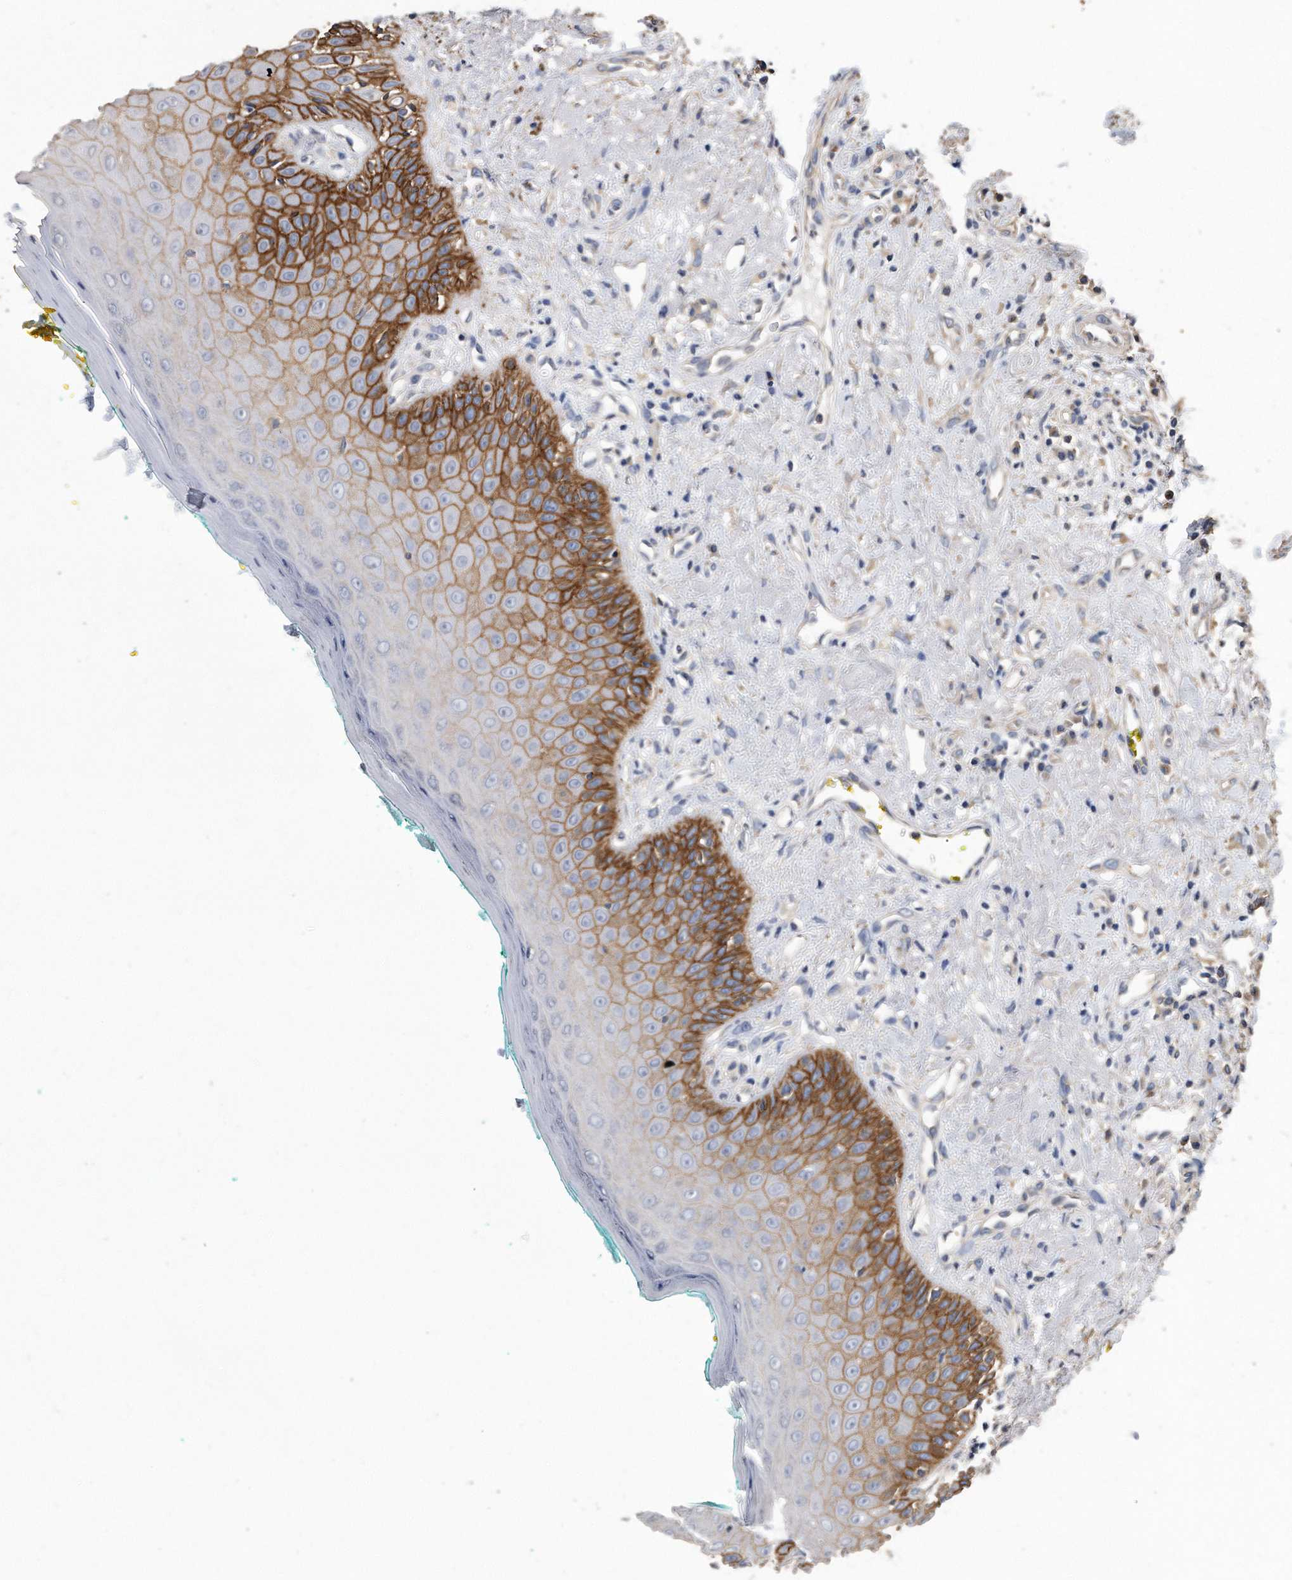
{"staining": {"intensity": "moderate", "quantity": ">75%", "location": "cytoplasmic/membranous"}, "tissue": "oral mucosa", "cell_type": "Squamous epithelial cells", "image_type": "normal", "snomed": [{"axis": "morphology", "description": "Normal tissue, NOS"}, {"axis": "topography", "description": "Oral tissue"}], "caption": "Protein staining of normal oral mucosa shows moderate cytoplasmic/membranous staining in about >75% of squamous epithelial cells.", "gene": "CDCP1", "patient": {"sex": "female", "age": 70}}